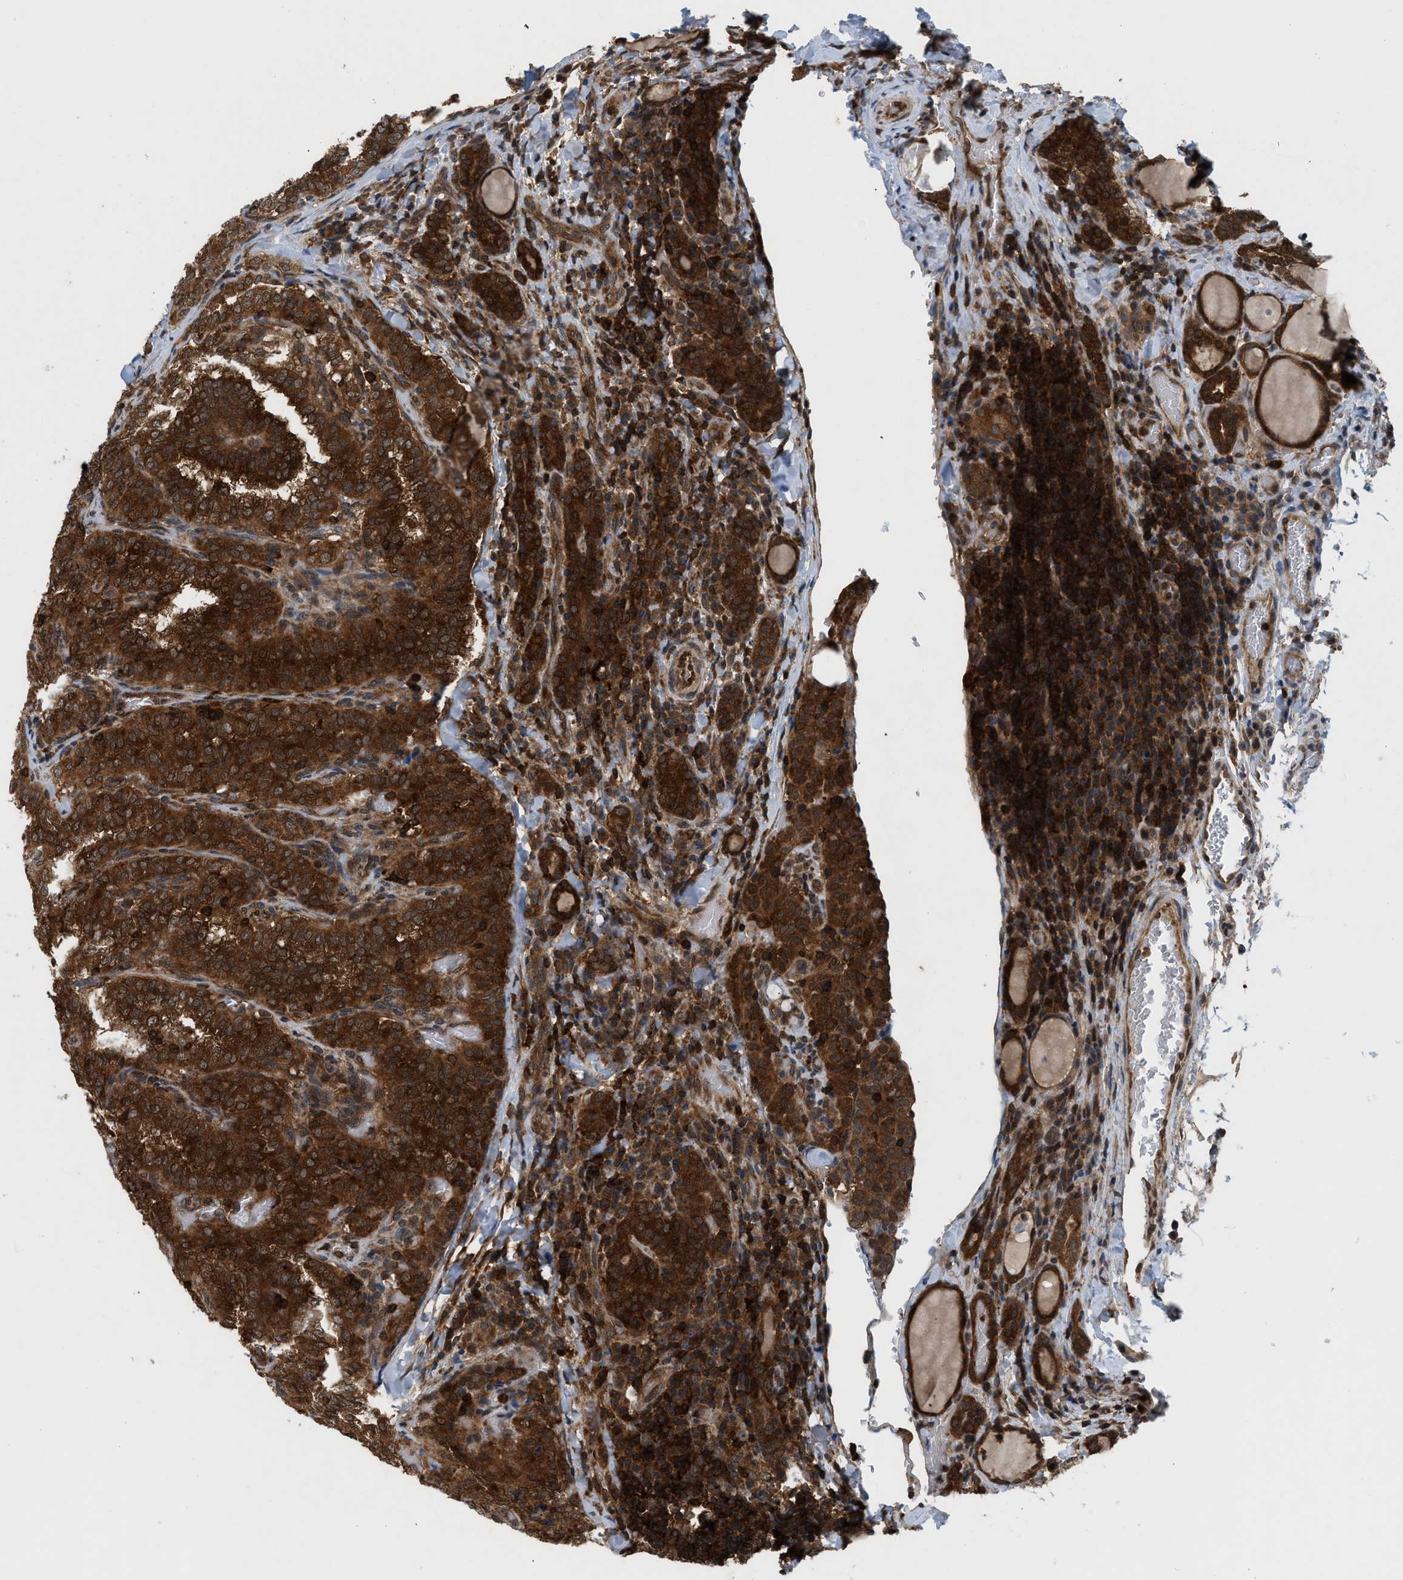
{"staining": {"intensity": "strong", "quantity": ">75%", "location": "cytoplasmic/membranous,nuclear"}, "tissue": "thyroid cancer", "cell_type": "Tumor cells", "image_type": "cancer", "snomed": [{"axis": "morphology", "description": "Normal tissue, NOS"}, {"axis": "morphology", "description": "Papillary adenocarcinoma, NOS"}, {"axis": "topography", "description": "Thyroid gland"}], "caption": "Thyroid papillary adenocarcinoma tissue demonstrates strong cytoplasmic/membranous and nuclear staining in about >75% of tumor cells, visualized by immunohistochemistry. (IHC, brightfield microscopy, high magnification).", "gene": "OXSR1", "patient": {"sex": "female", "age": 30}}